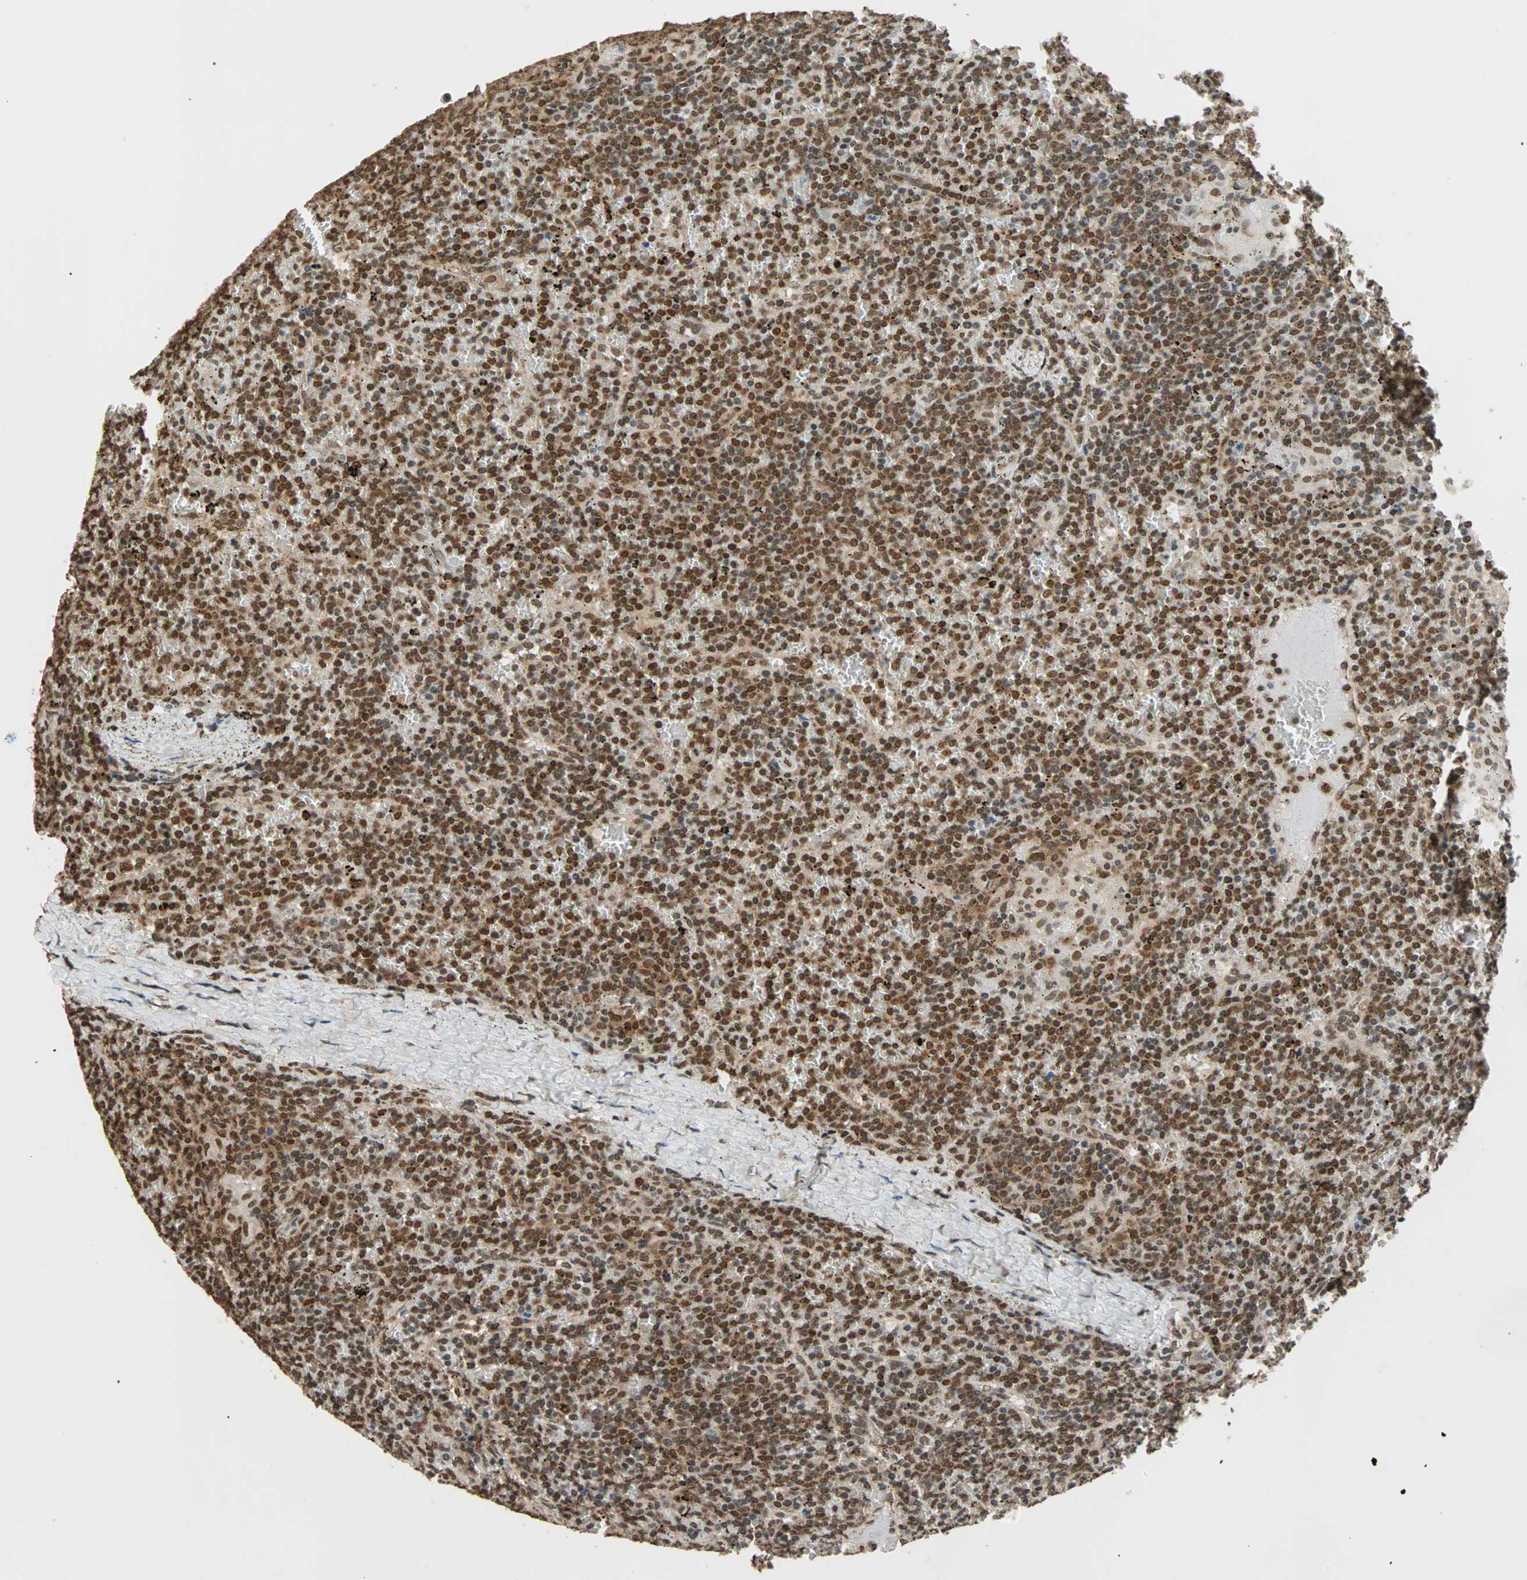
{"staining": {"intensity": "strong", "quantity": ">75%", "location": "nuclear"}, "tissue": "lymphoma", "cell_type": "Tumor cells", "image_type": "cancer", "snomed": [{"axis": "morphology", "description": "Malignant lymphoma, non-Hodgkin's type, Low grade"}, {"axis": "topography", "description": "Spleen"}], "caption": "Protein expression analysis of low-grade malignant lymphoma, non-Hodgkin's type shows strong nuclear positivity in approximately >75% of tumor cells. Nuclei are stained in blue.", "gene": "DAZAP1", "patient": {"sex": "female", "age": 19}}